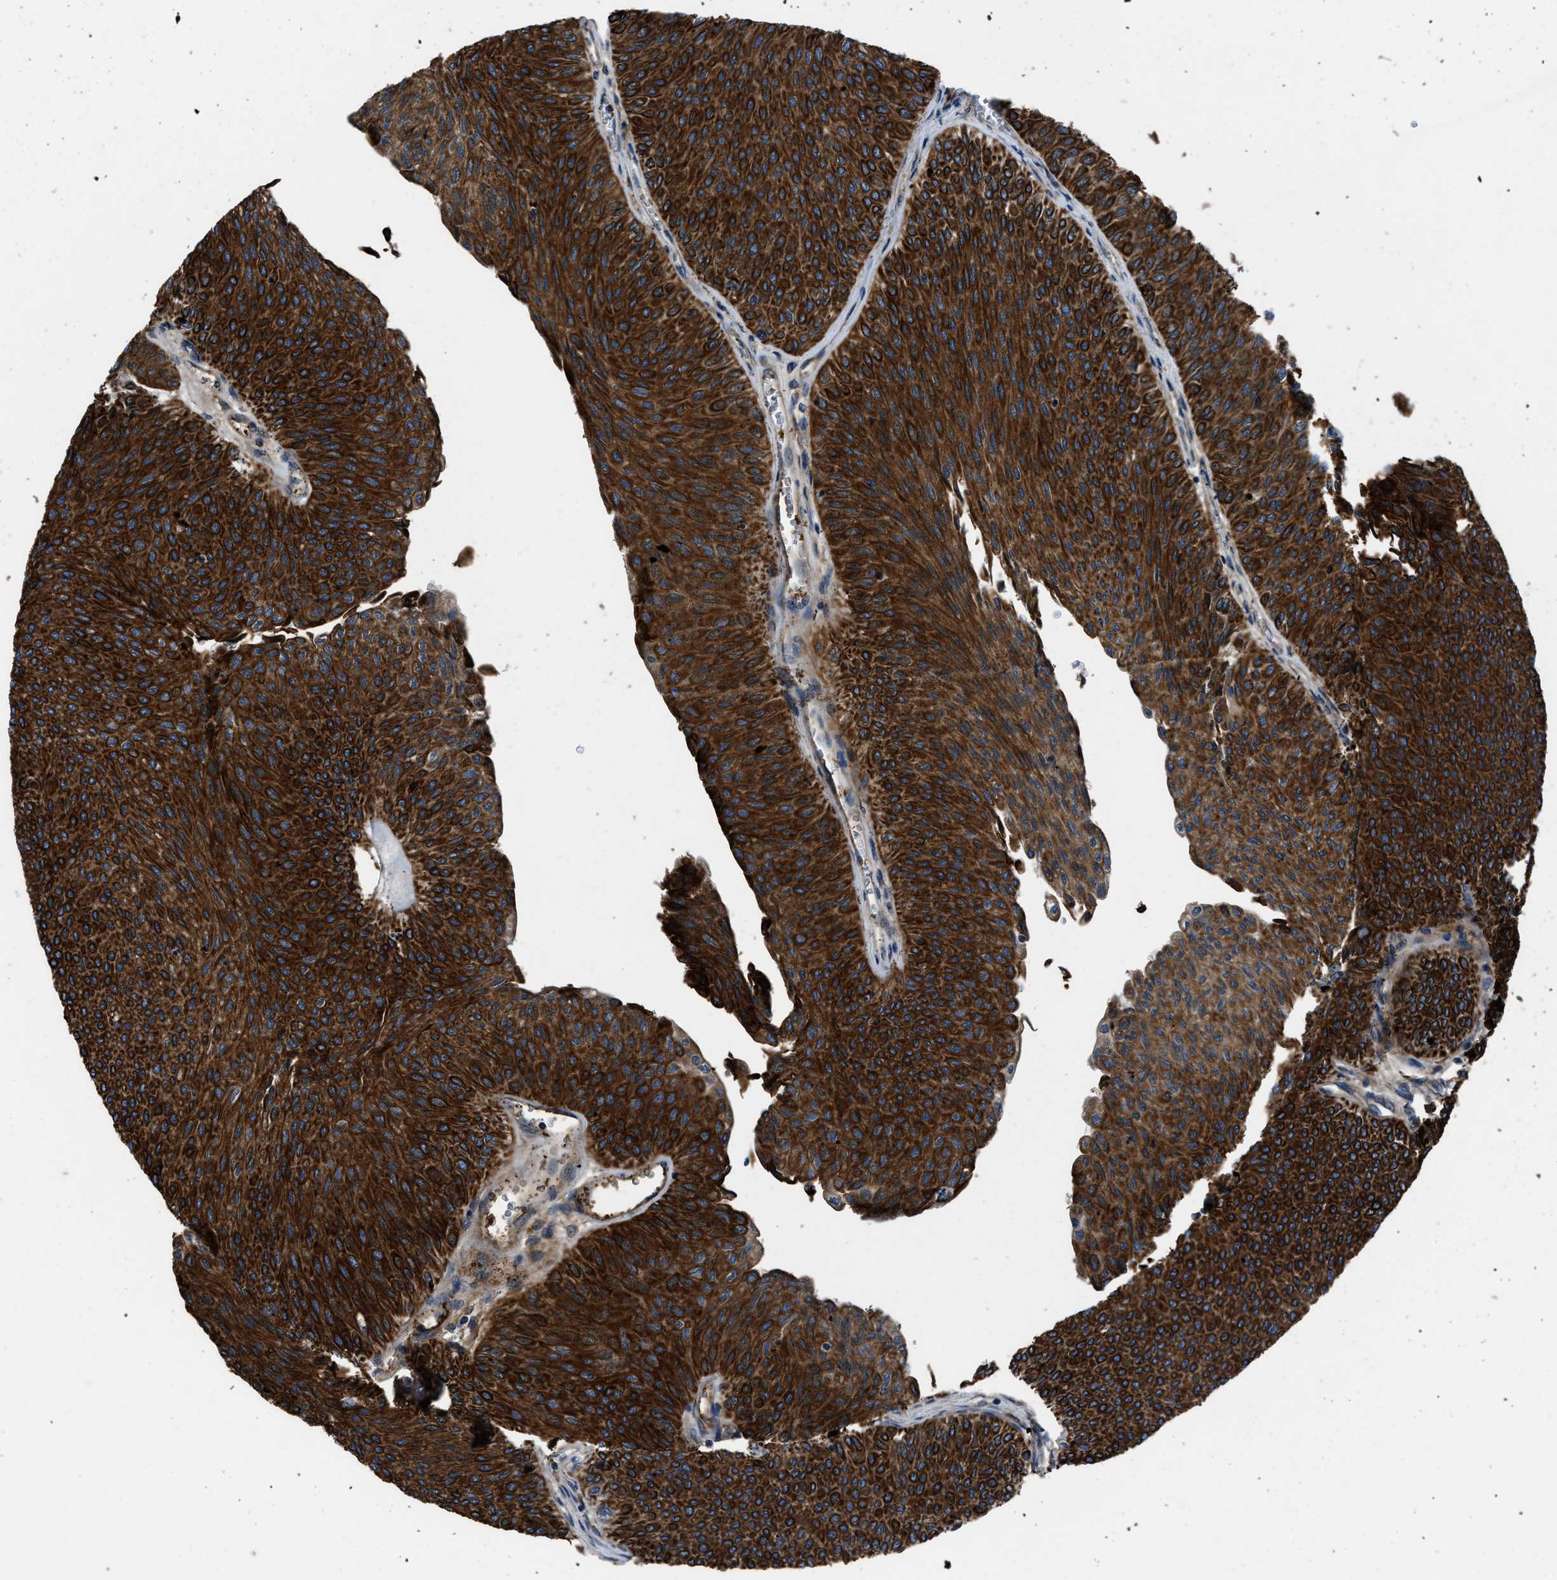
{"staining": {"intensity": "strong", "quantity": ">75%", "location": "cytoplasmic/membranous"}, "tissue": "urothelial cancer", "cell_type": "Tumor cells", "image_type": "cancer", "snomed": [{"axis": "morphology", "description": "Urothelial carcinoma, Low grade"}, {"axis": "topography", "description": "Urinary bladder"}], "caption": "IHC (DAB (3,3'-diaminobenzidine)) staining of urothelial carcinoma (low-grade) reveals strong cytoplasmic/membranous protein staining in about >75% of tumor cells.", "gene": "ERC1", "patient": {"sex": "male", "age": 78}}